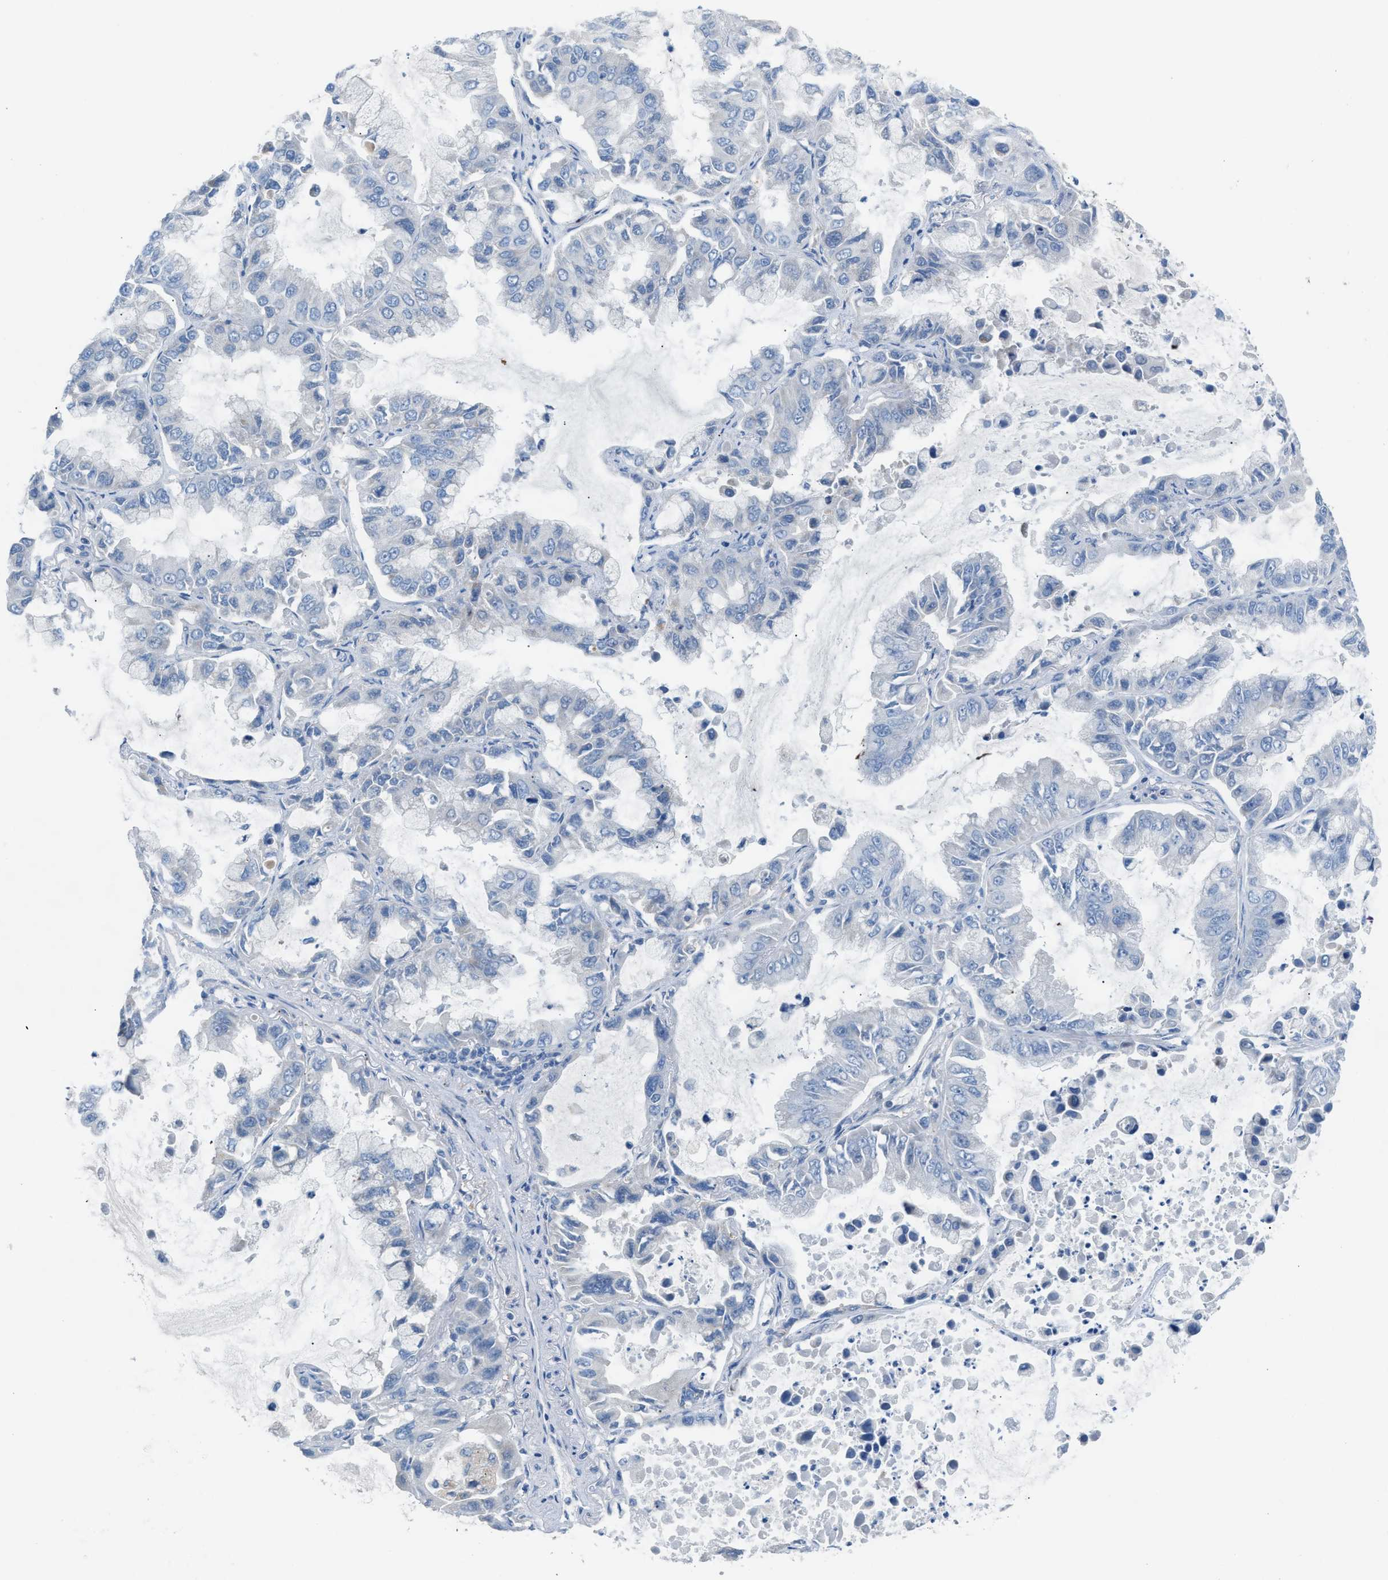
{"staining": {"intensity": "negative", "quantity": "none", "location": "none"}, "tissue": "lung cancer", "cell_type": "Tumor cells", "image_type": "cancer", "snomed": [{"axis": "morphology", "description": "Adenocarcinoma, NOS"}, {"axis": "topography", "description": "Lung"}], "caption": "Tumor cells are negative for protein expression in human lung cancer.", "gene": "ASPA", "patient": {"sex": "male", "age": 64}}